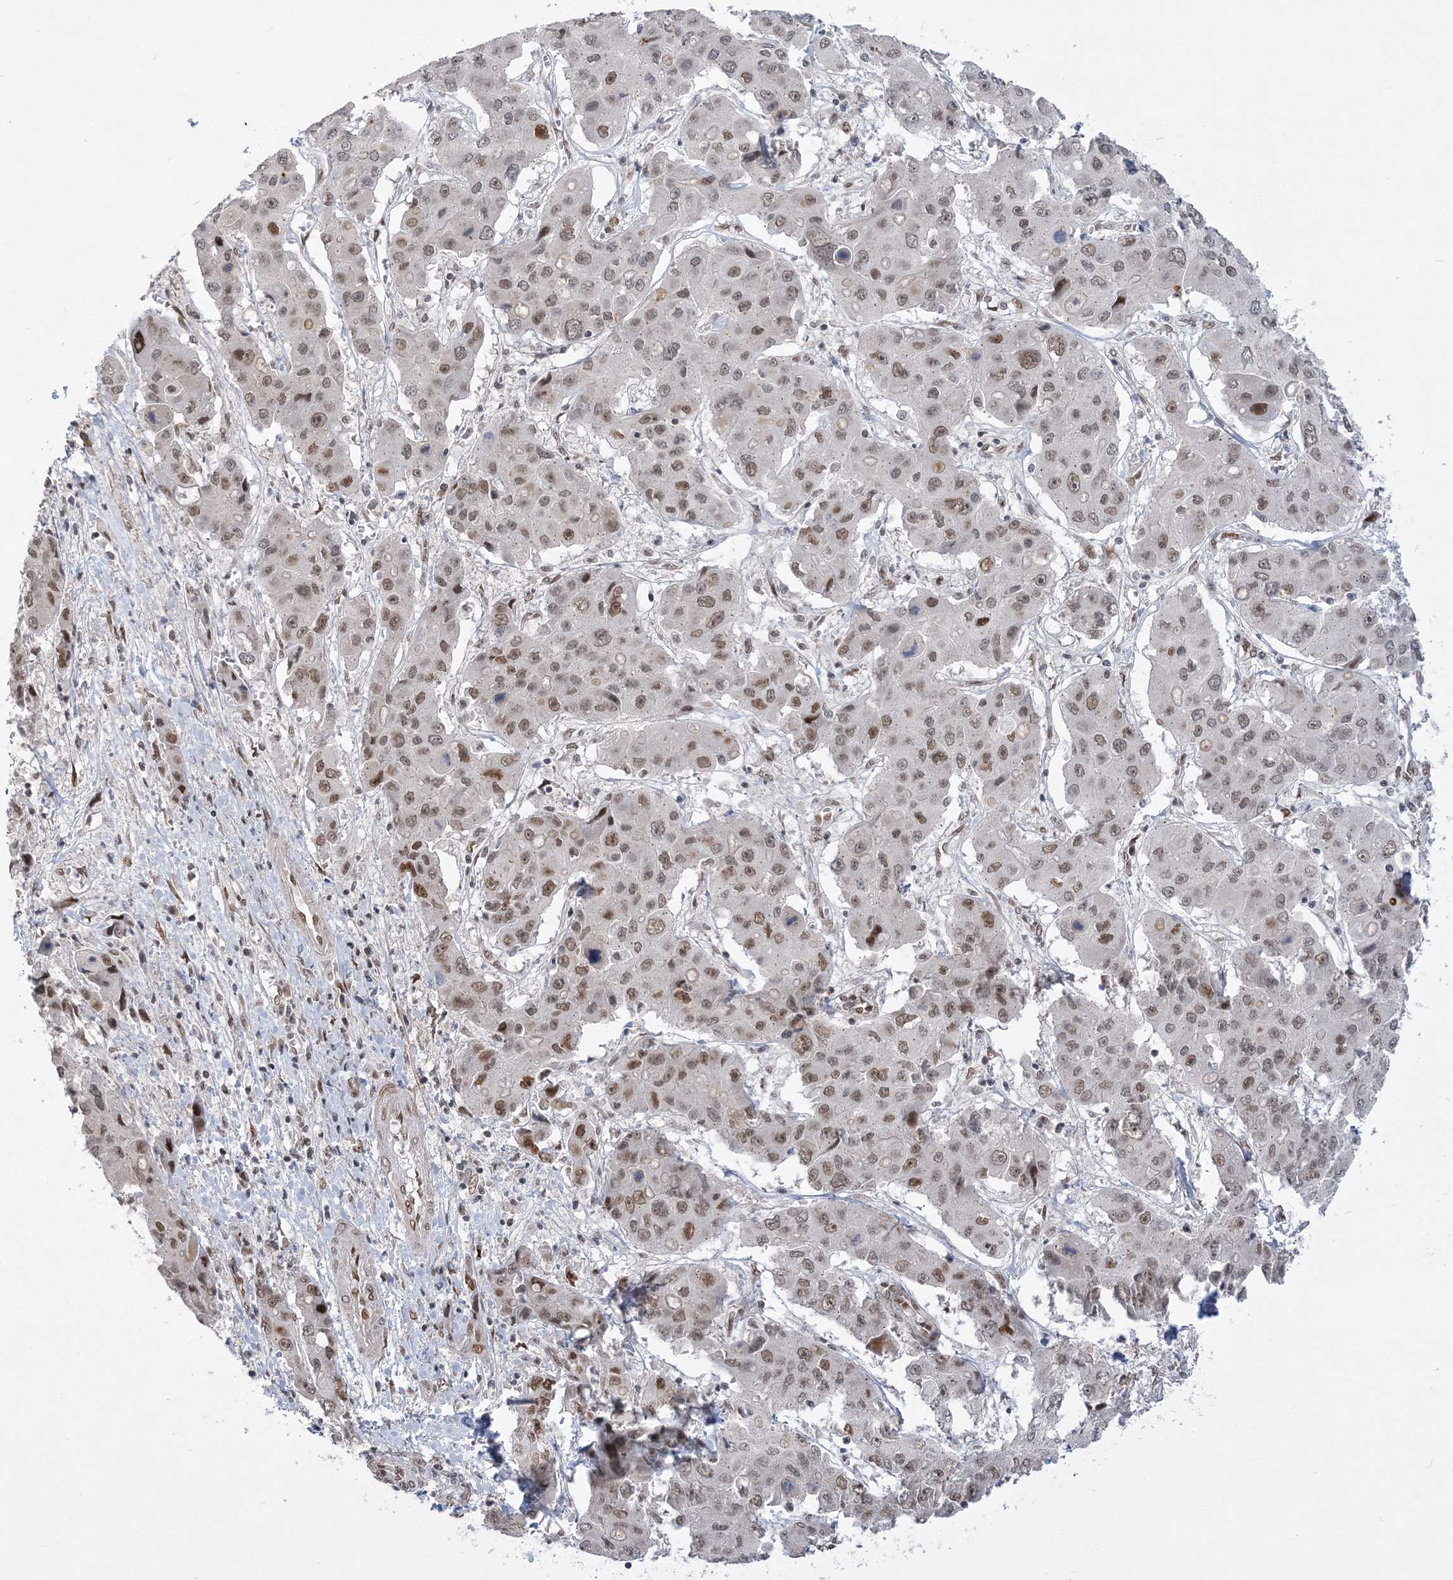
{"staining": {"intensity": "moderate", "quantity": ">75%", "location": "nuclear"}, "tissue": "liver cancer", "cell_type": "Tumor cells", "image_type": "cancer", "snomed": [{"axis": "morphology", "description": "Cholangiocarcinoma"}, {"axis": "topography", "description": "Liver"}], "caption": "Tumor cells demonstrate medium levels of moderate nuclear positivity in approximately >75% of cells in human liver cancer.", "gene": "WAC", "patient": {"sex": "male", "age": 67}}